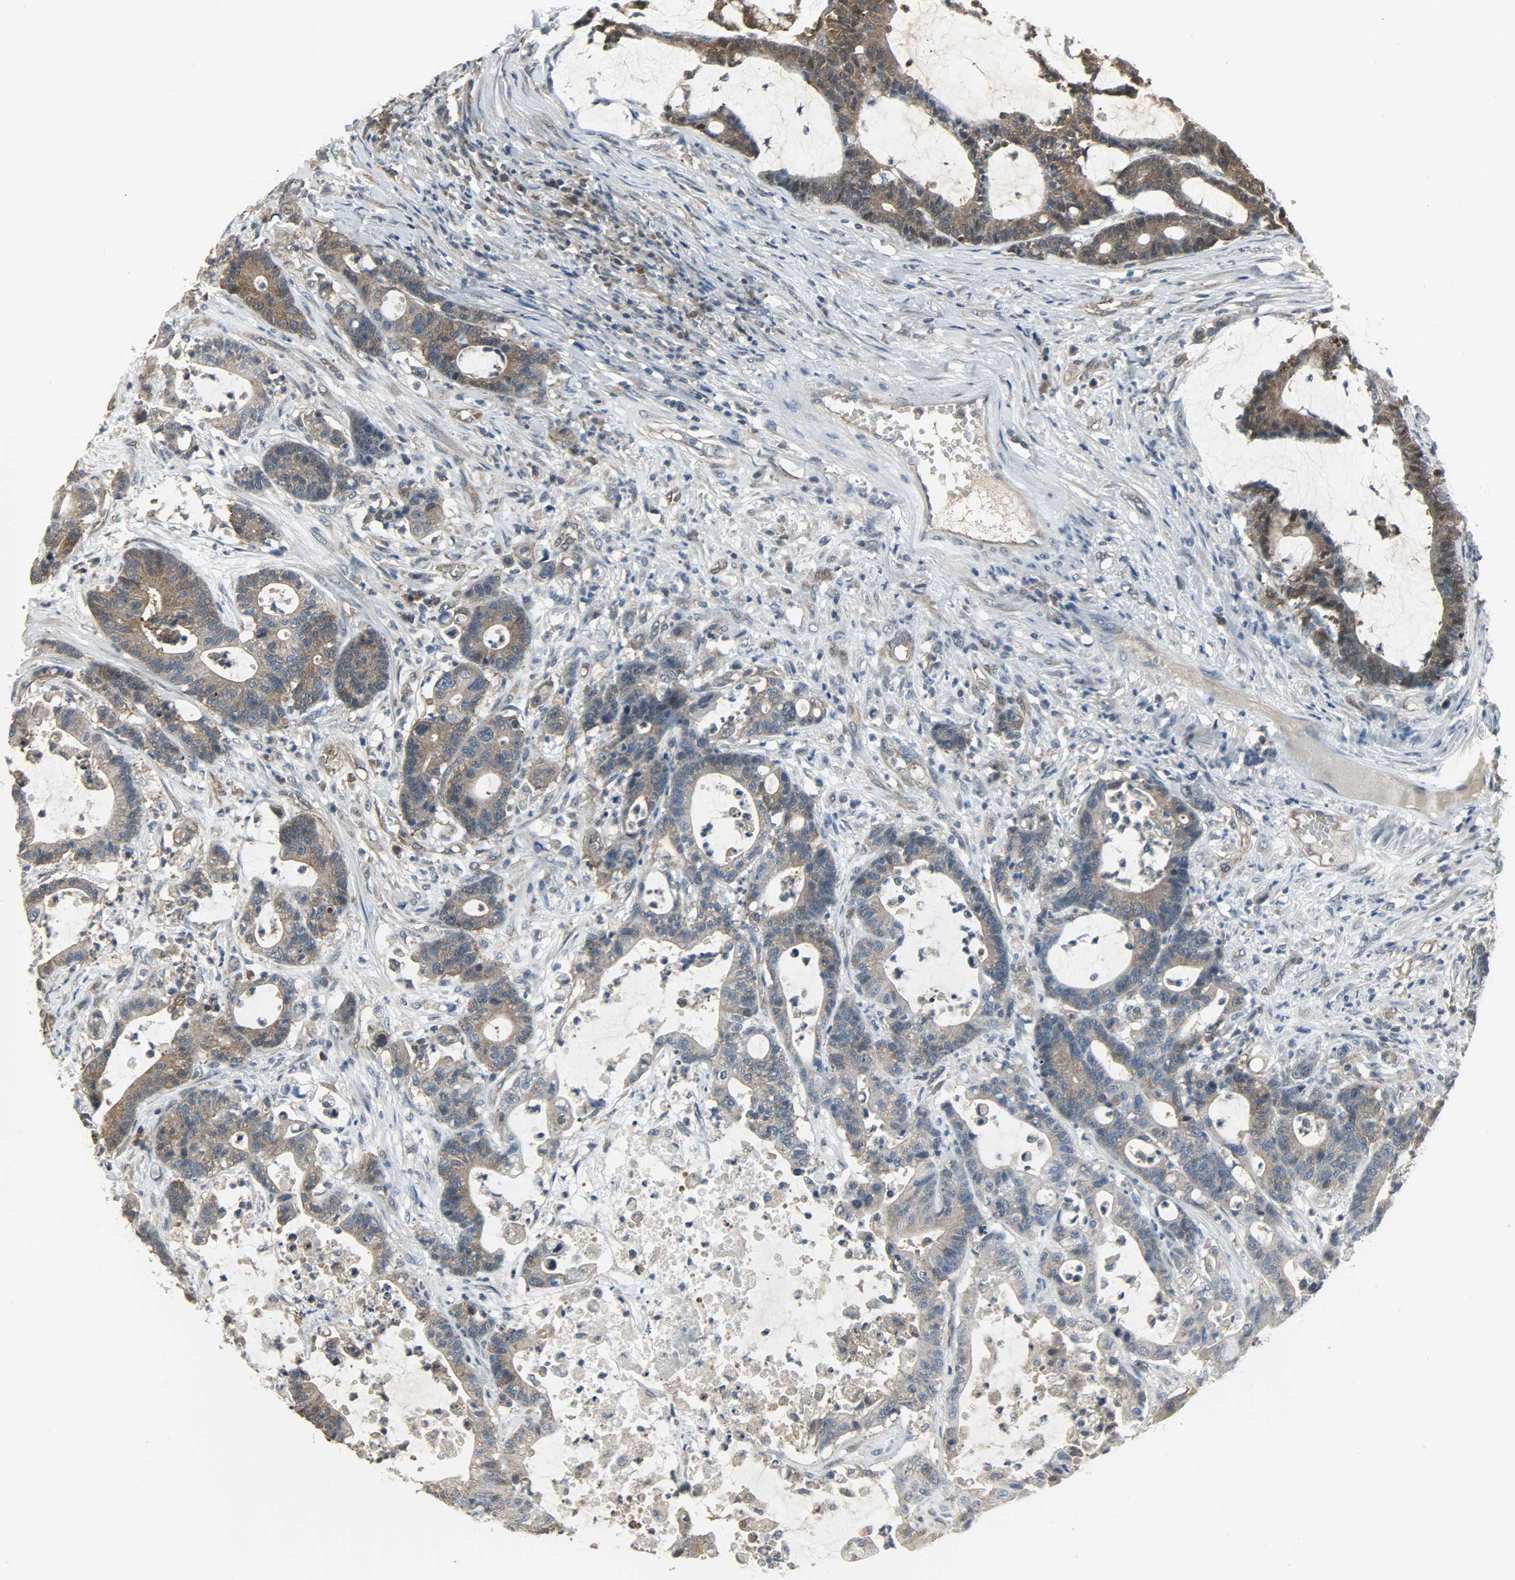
{"staining": {"intensity": "moderate", "quantity": ">75%", "location": "cytoplasmic/membranous"}, "tissue": "colorectal cancer", "cell_type": "Tumor cells", "image_type": "cancer", "snomed": [{"axis": "morphology", "description": "Adenocarcinoma, NOS"}, {"axis": "topography", "description": "Colon"}], "caption": "Brown immunohistochemical staining in human colorectal cancer exhibits moderate cytoplasmic/membranous staining in about >75% of tumor cells. (Brightfield microscopy of DAB IHC at high magnification).", "gene": "LDHB", "patient": {"sex": "female", "age": 84}}